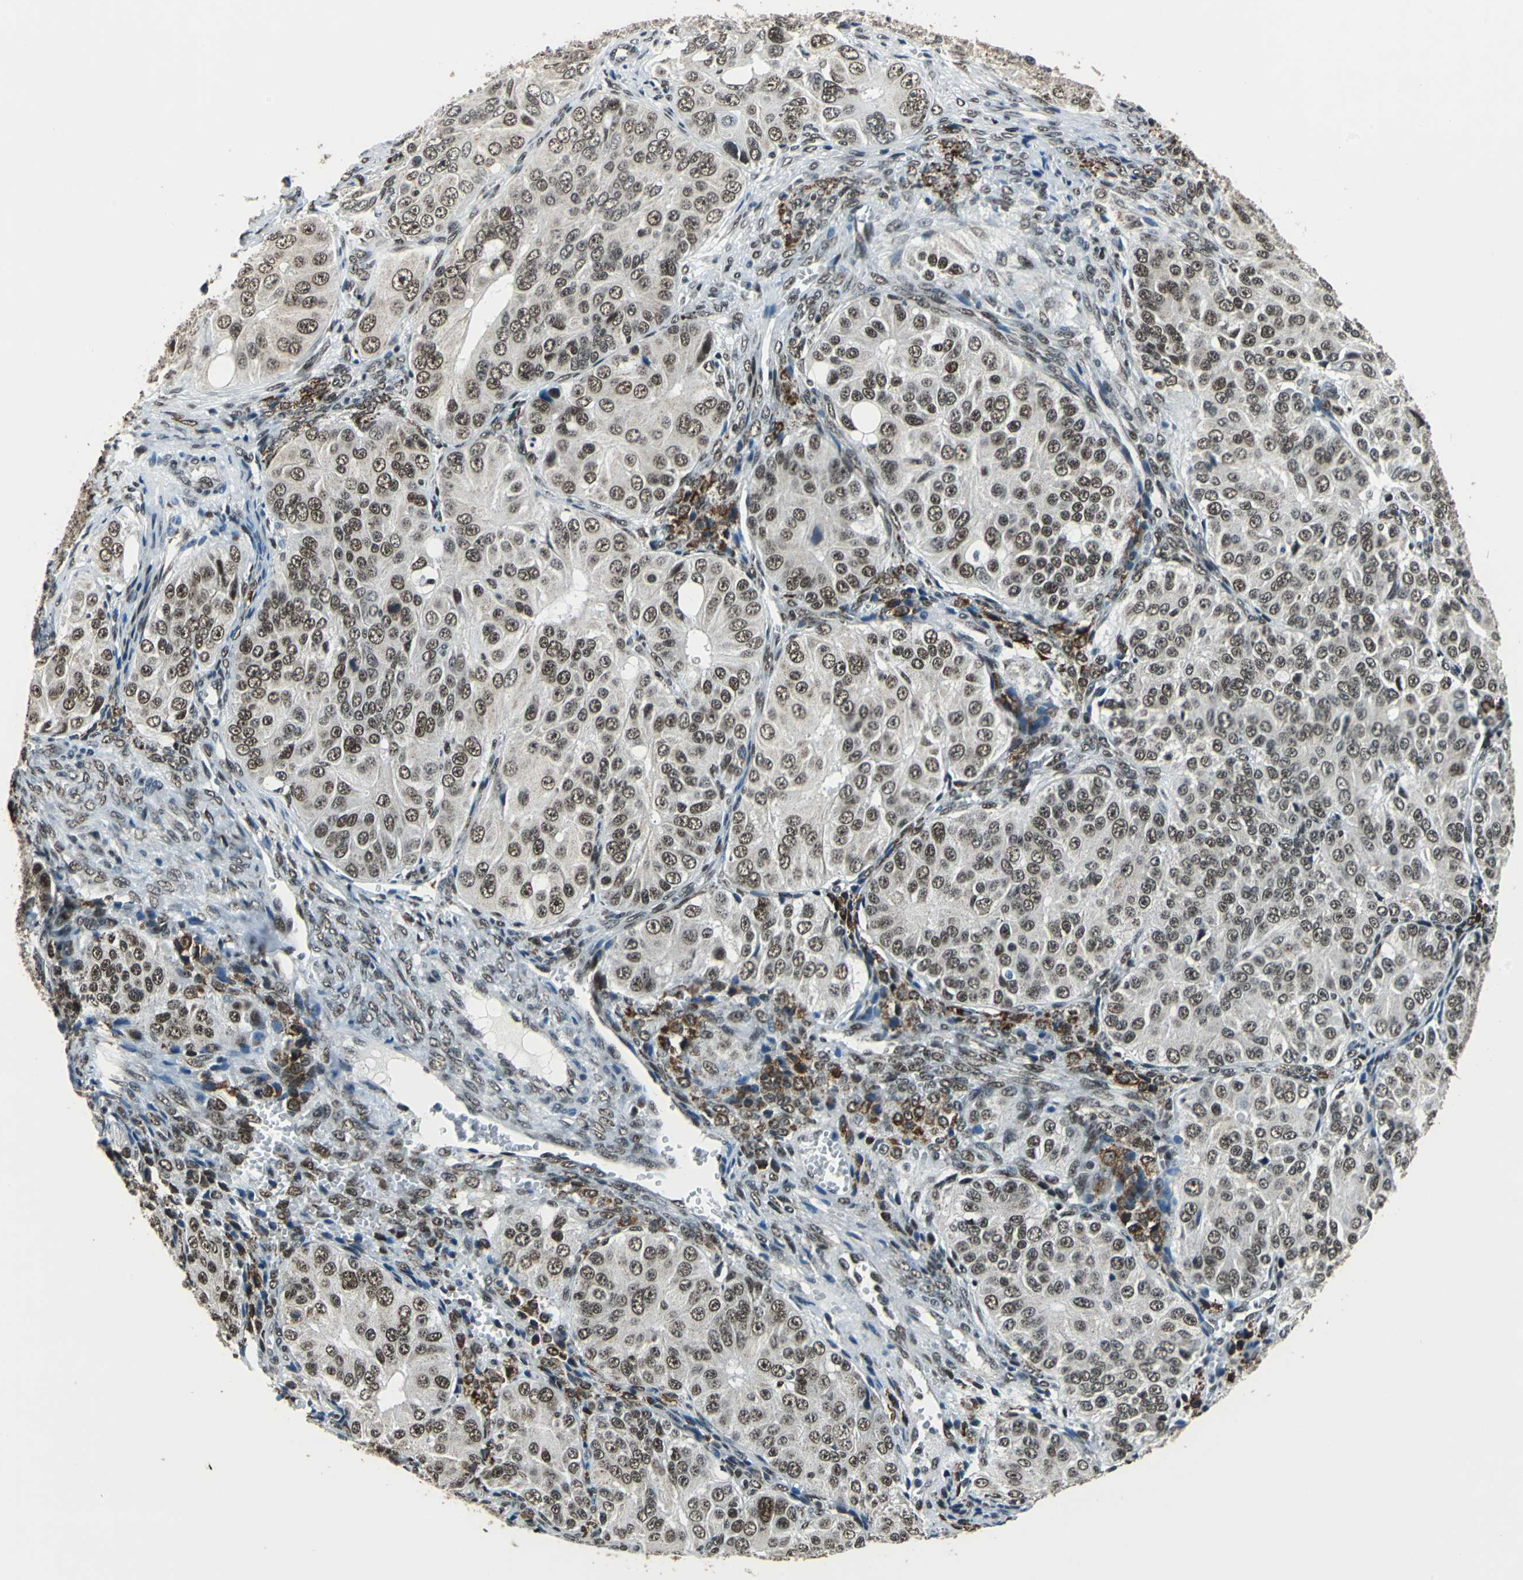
{"staining": {"intensity": "moderate", "quantity": ">75%", "location": "nuclear"}, "tissue": "ovarian cancer", "cell_type": "Tumor cells", "image_type": "cancer", "snomed": [{"axis": "morphology", "description": "Carcinoma, endometroid"}, {"axis": "topography", "description": "Ovary"}], "caption": "The micrograph demonstrates staining of ovarian cancer (endometroid carcinoma), revealing moderate nuclear protein staining (brown color) within tumor cells.", "gene": "BCLAF1", "patient": {"sex": "female", "age": 51}}